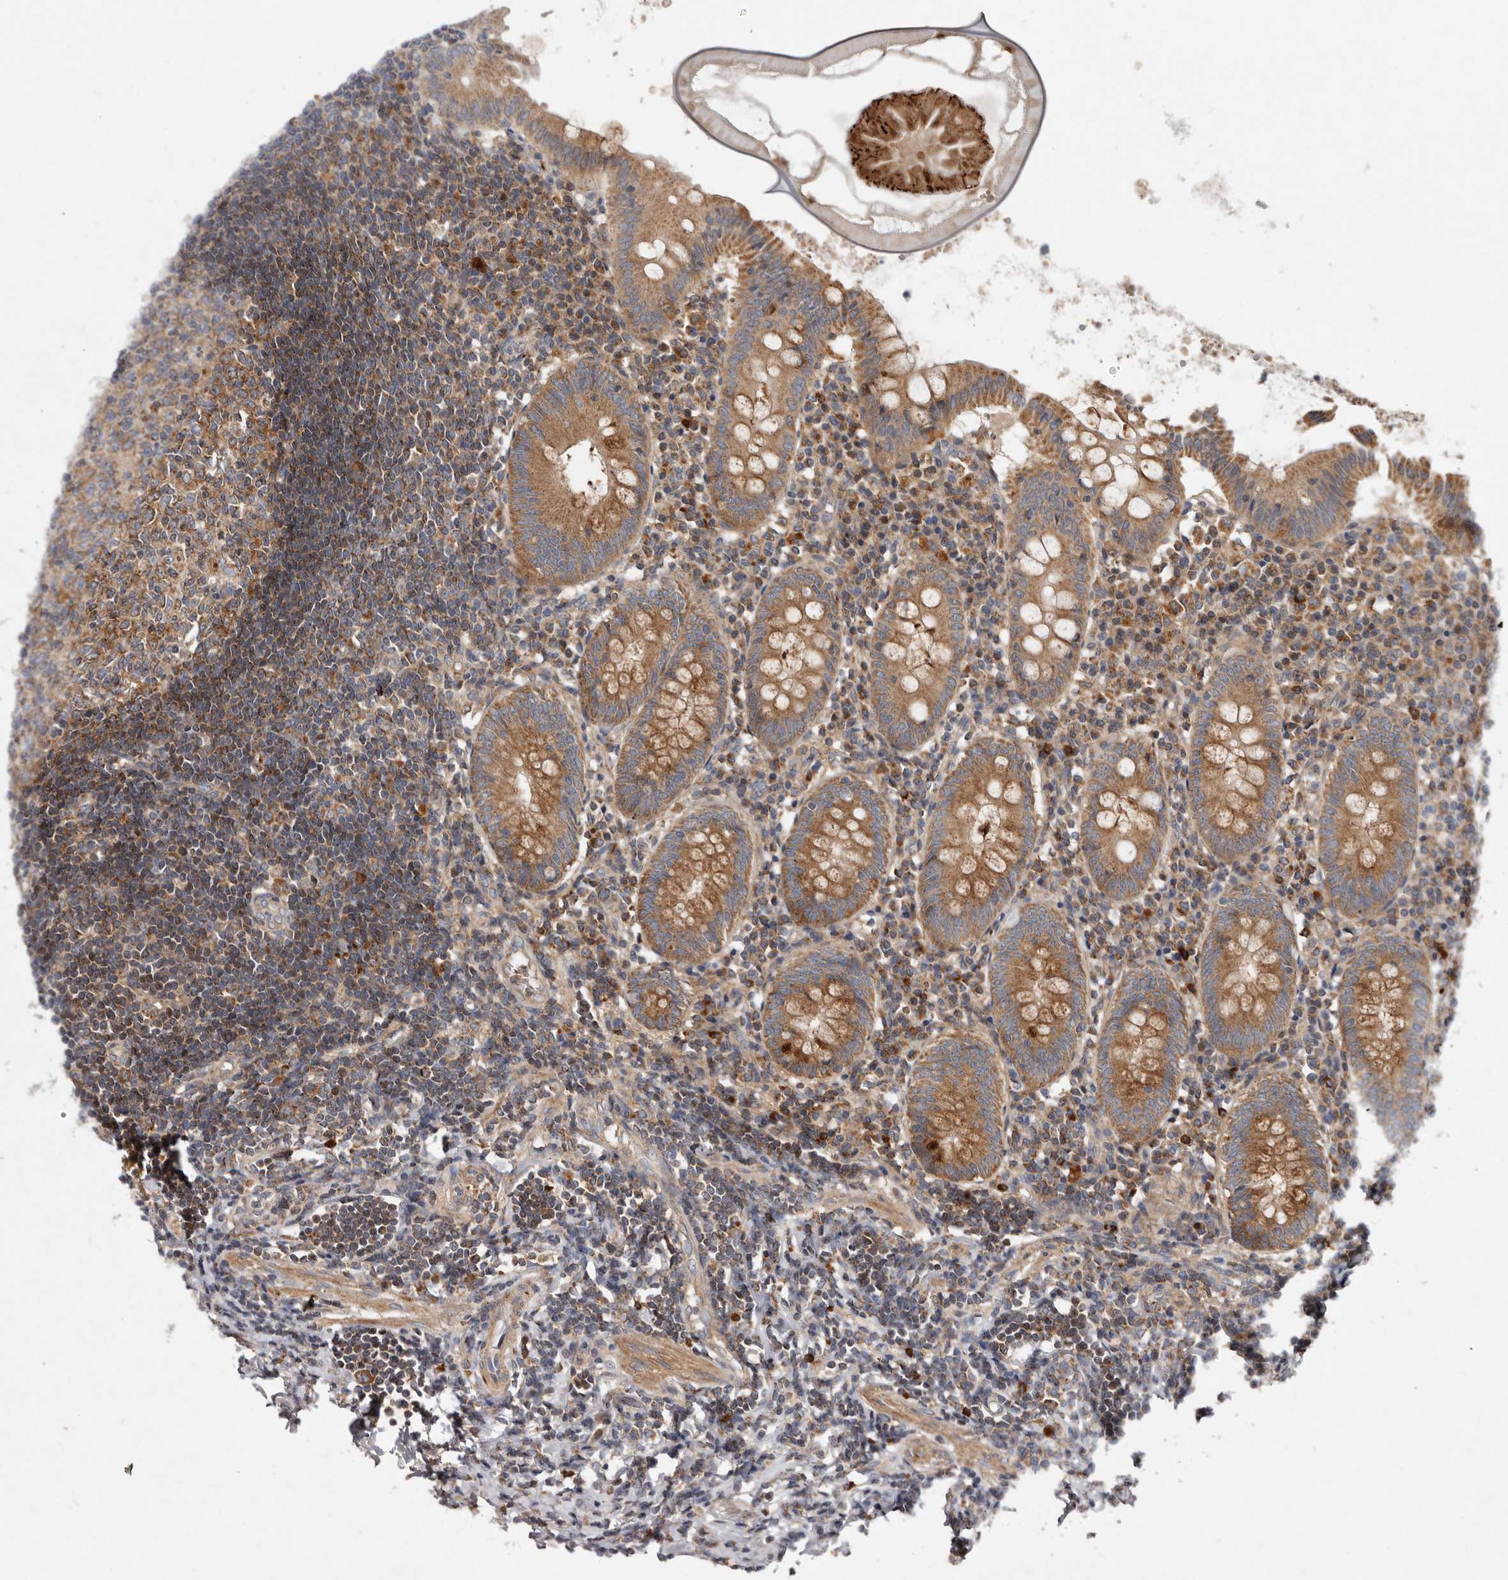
{"staining": {"intensity": "moderate", "quantity": ">75%", "location": "cytoplasmic/membranous"}, "tissue": "appendix", "cell_type": "Glandular cells", "image_type": "normal", "snomed": [{"axis": "morphology", "description": "Normal tissue, NOS"}, {"axis": "topography", "description": "Appendix"}], "caption": "Immunohistochemical staining of normal human appendix exhibits >75% levels of moderate cytoplasmic/membranous protein positivity in about >75% of glandular cells.", "gene": "GOT1L1", "patient": {"sex": "female", "age": 54}}